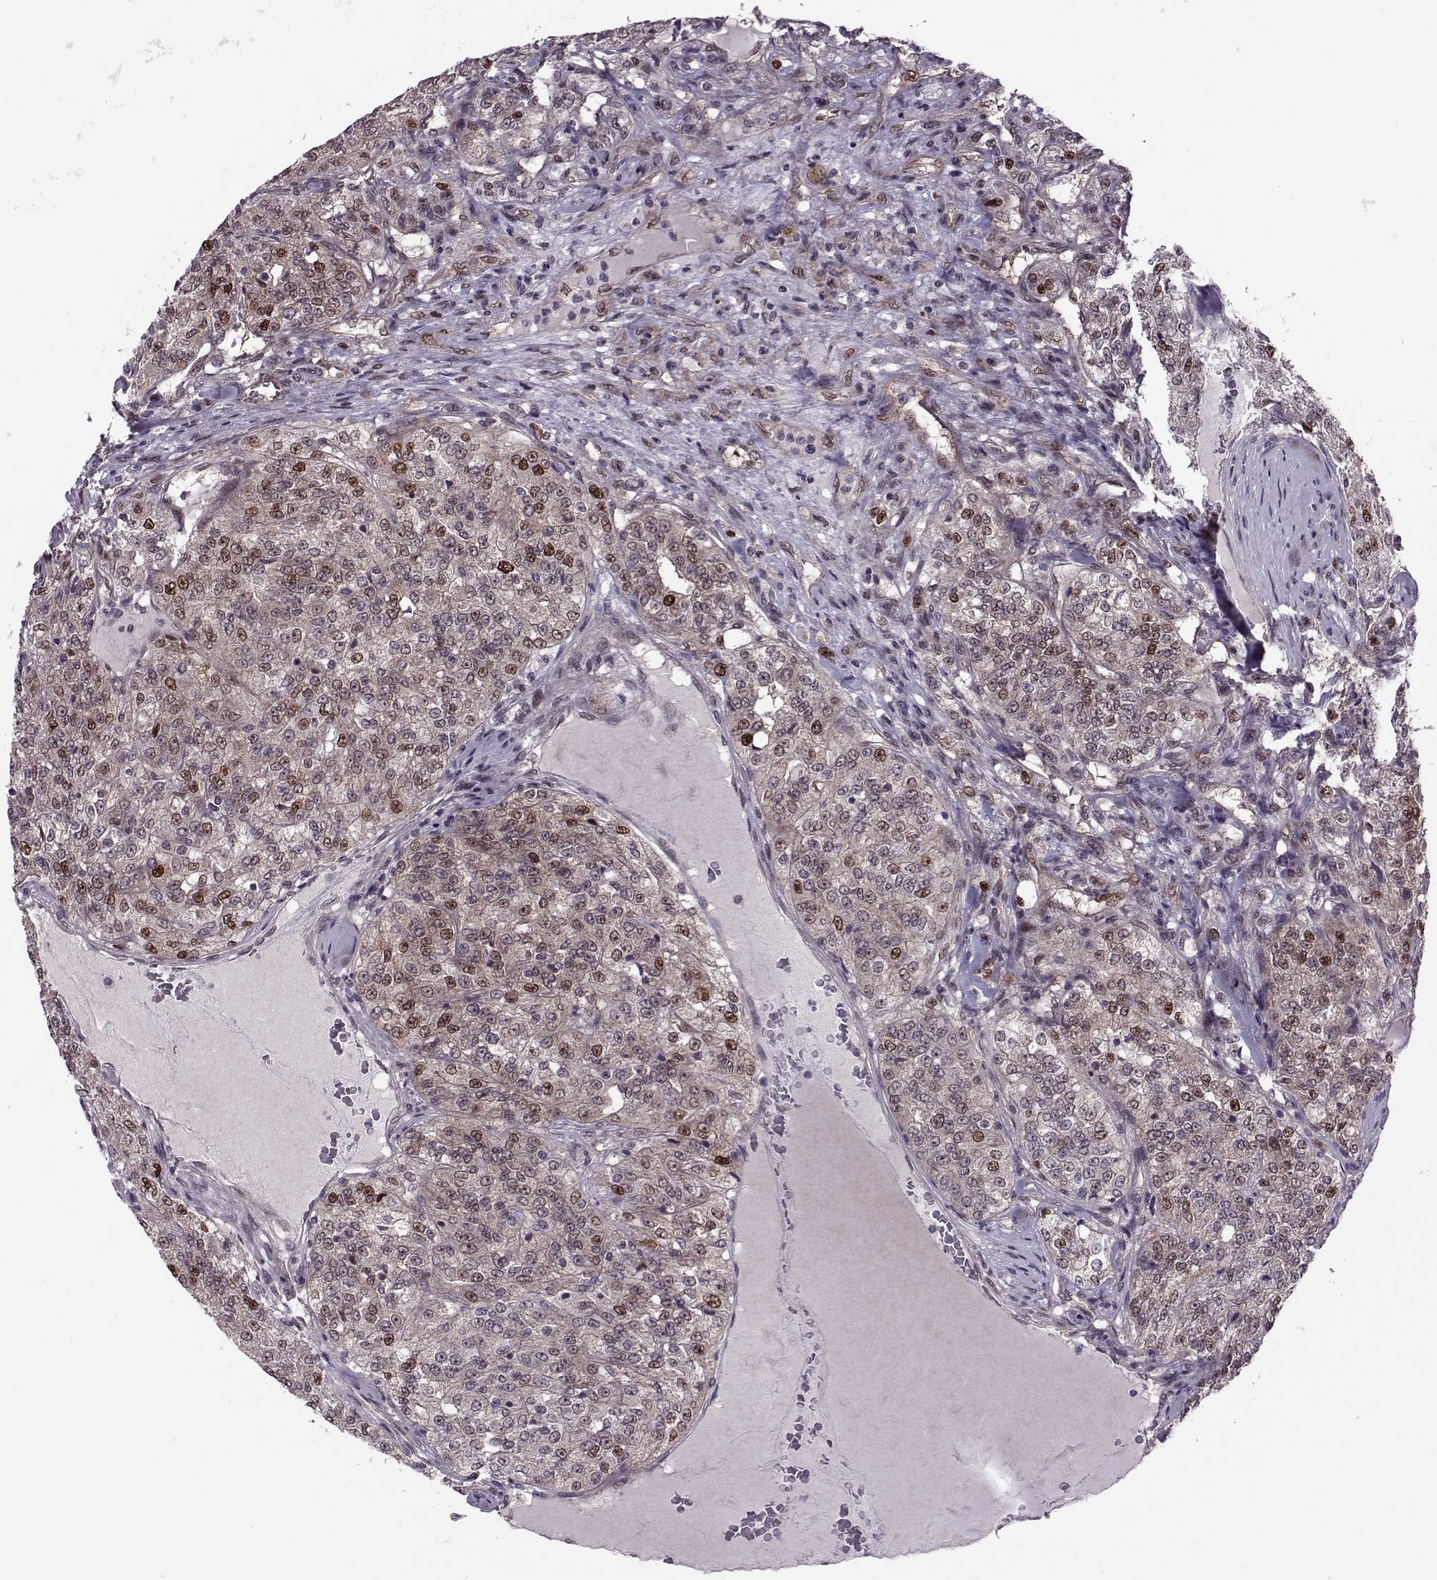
{"staining": {"intensity": "moderate", "quantity": "25%-75%", "location": "cytoplasmic/membranous,nuclear"}, "tissue": "renal cancer", "cell_type": "Tumor cells", "image_type": "cancer", "snomed": [{"axis": "morphology", "description": "Adenocarcinoma, NOS"}, {"axis": "topography", "description": "Kidney"}], "caption": "Renal adenocarcinoma was stained to show a protein in brown. There is medium levels of moderate cytoplasmic/membranous and nuclear positivity in about 25%-75% of tumor cells. The staining was performed using DAB to visualize the protein expression in brown, while the nuclei were stained in blue with hematoxylin (Magnification: 20x).", "gene": "CDK4", "patient": {"sex": "female", "age": 63}}